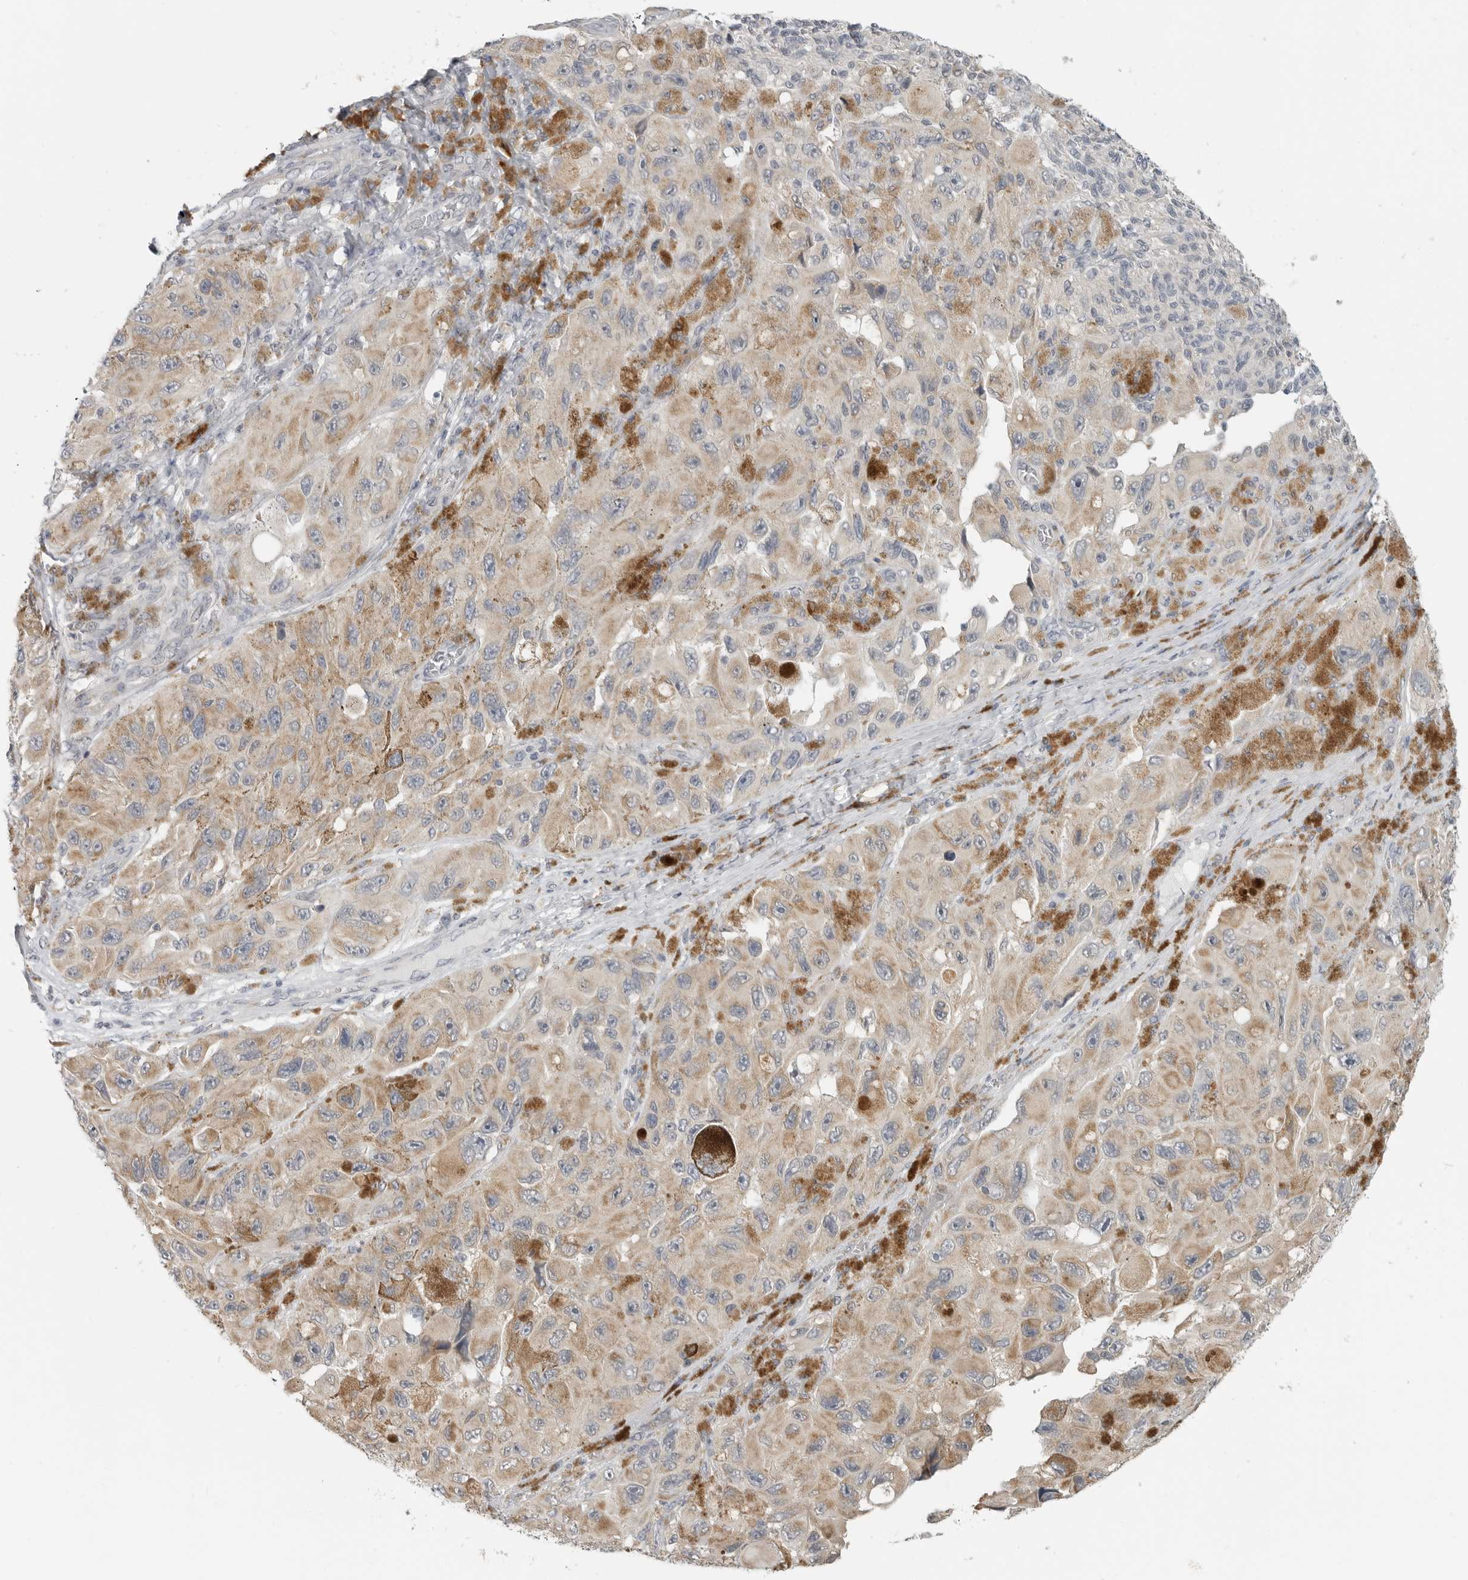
{"staining": {"intensity": "weak", "quantity": ">75%", "location": "cytoplasmic/membranous"}, "tissue": "melanoma", "cell_type": "Tumor cells", "image_type": "cancer", "snomed": [{"axis": "morphology", "description": "Malignant melanoma, NOS"}, {"axis": "topography", "description": "Skin"}], "caption": "Immunohistochemistry (IHC) image of malignant melanoma stained for a protein (brown), which demonstrates low levels of weak cytoplasmic/membranous staining in approximately >75% of tumor cells.", "gene": "IL12RB2", "patient": {"sex": "female", "age": 73}}